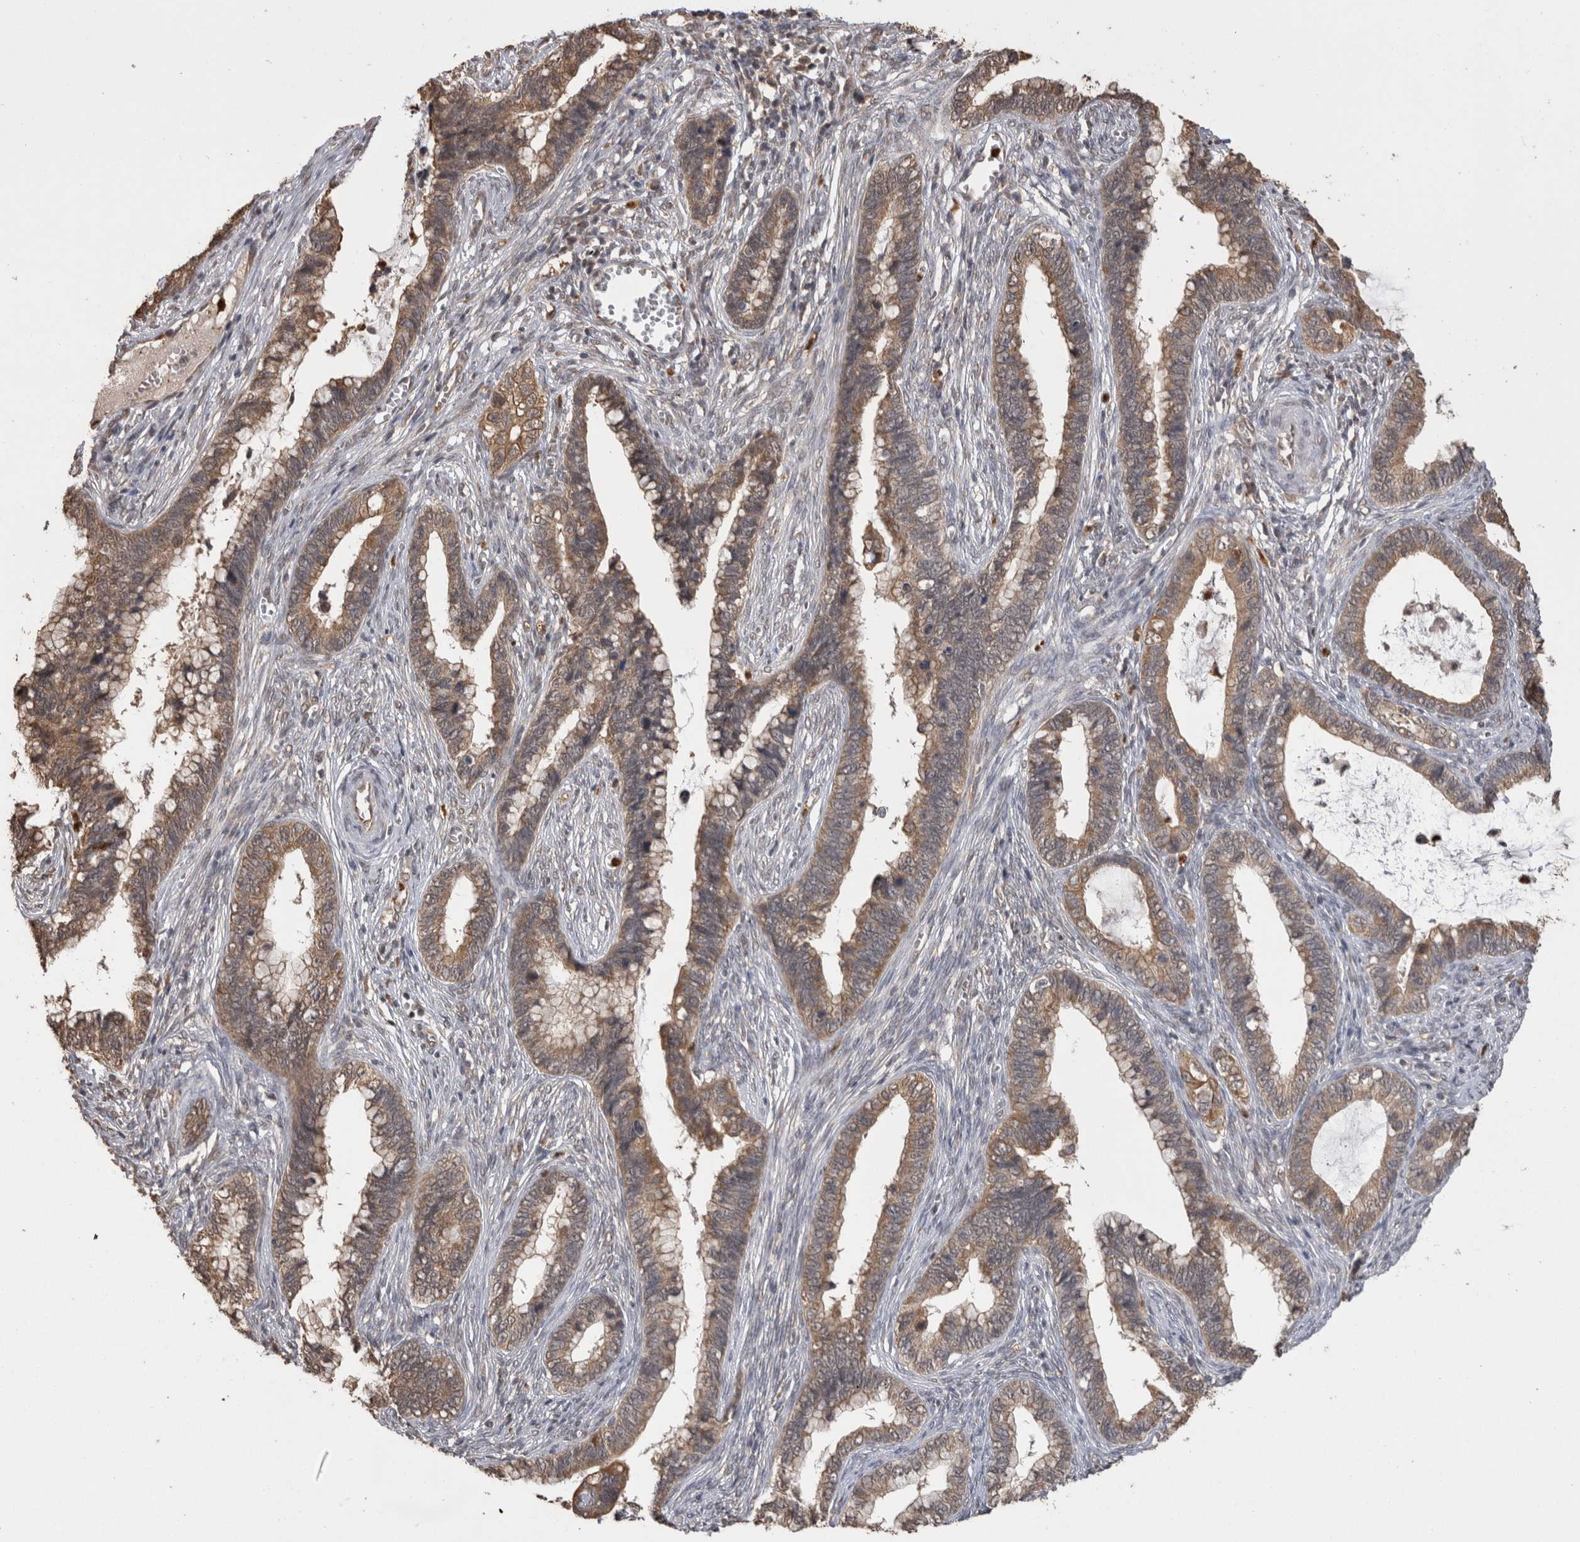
{"staining": {"intensity": "moderate", "quantity": ">75%", "location": "cytoplasmic/membranous"}, "tissue": "cervical cancer", "cell_type": "Tumor cells", "image_type": "cancer", "snomed": [{"axis": "morphology", "description": "Adenocarcinoma, NOS"}, {"axis": "topography", "description": "Cervix"}], "caption": "Tumor cells exhibit medium levels of moderate cytoplasmic/membranous staining in about >75% of cells in human cervical cancer.", "gene": "PAK4", "patient": {"sex": "female", "age": 44}}